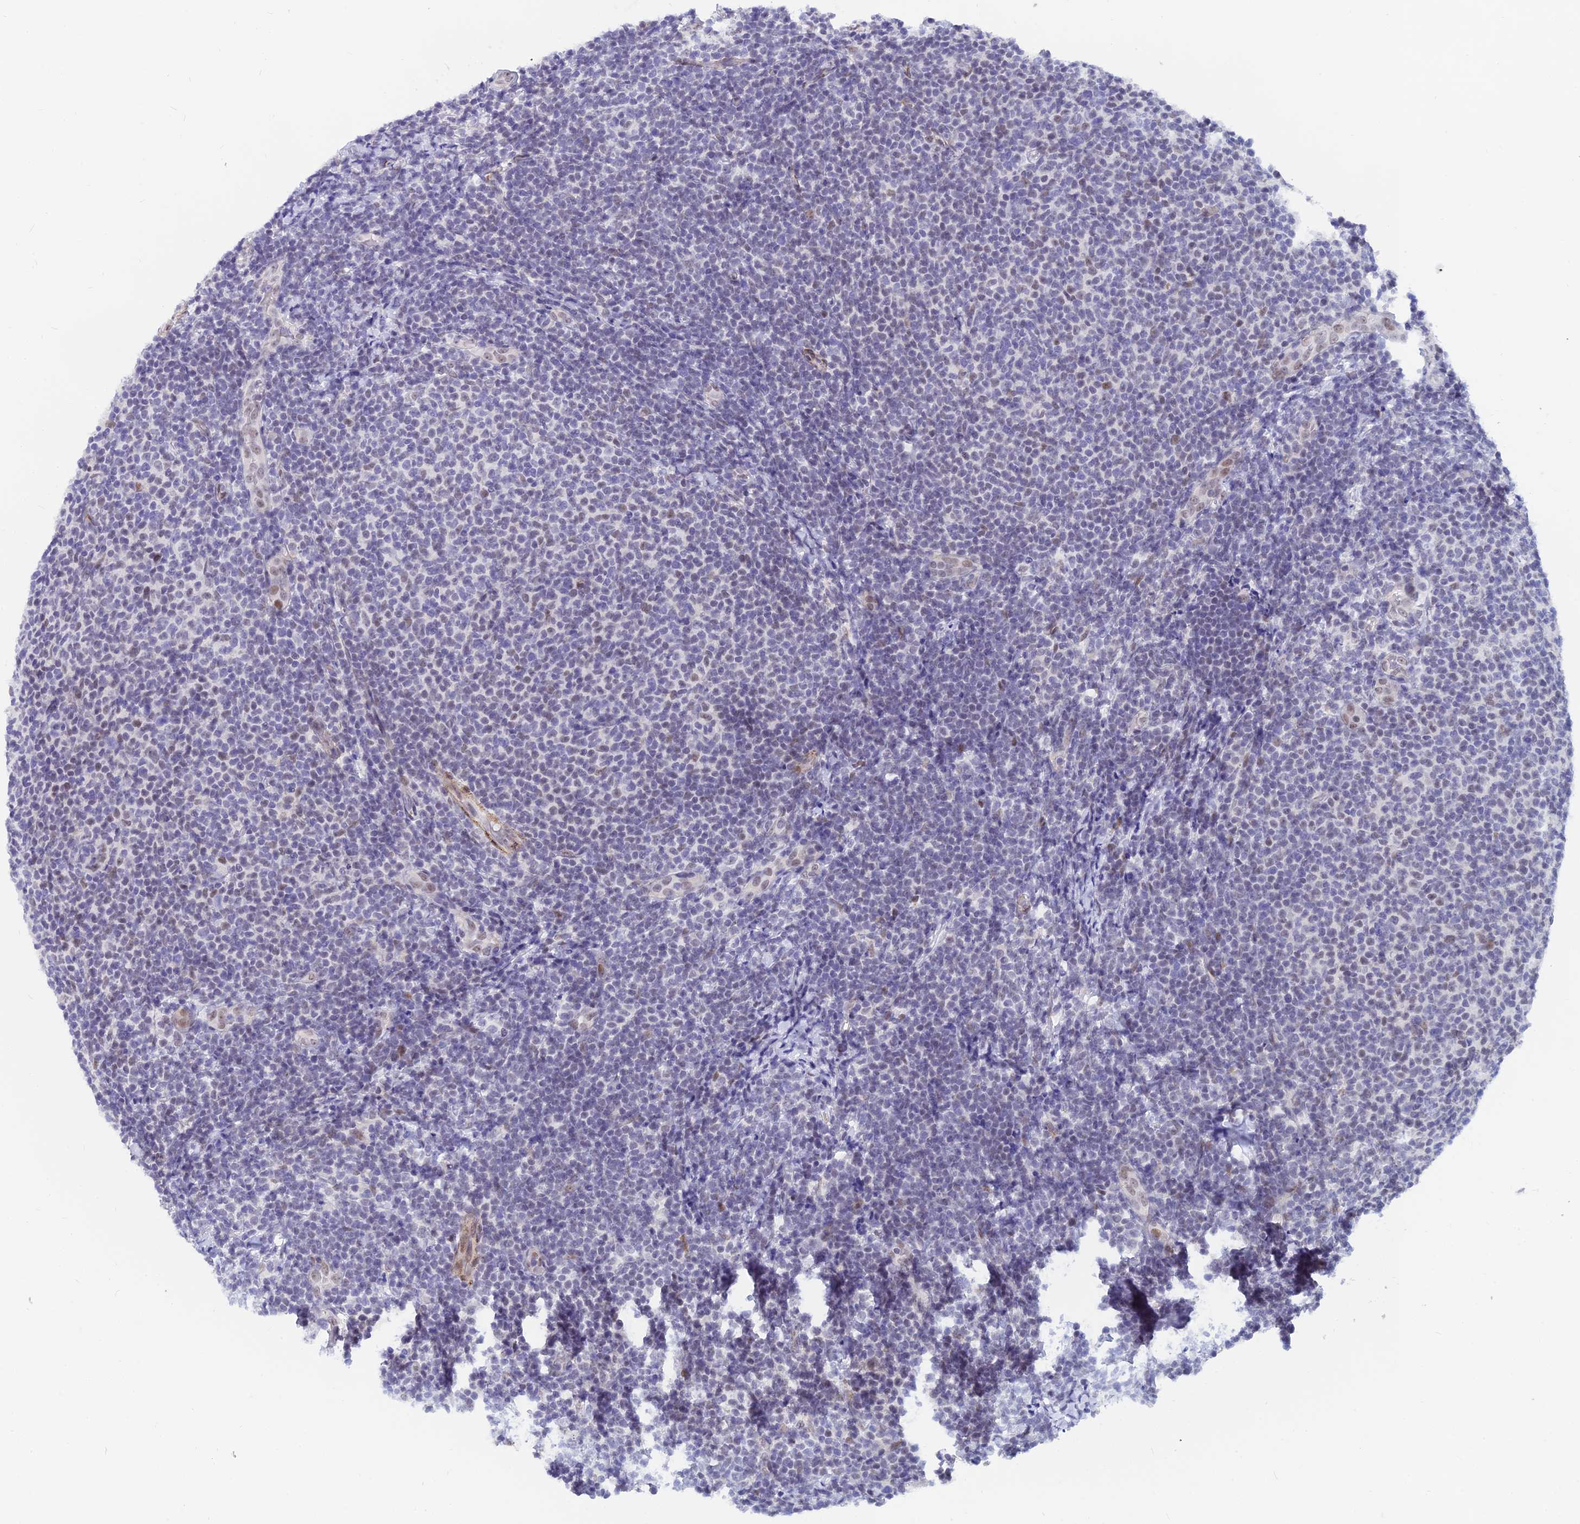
{"staining": {"intensity": "negative", "quantity": "none", "location": "none"}, "tissue": "lymphoma", "cell_type": "Tumor cells", "image_type": "cancer", "snomed": [{"axis": "morphology", "description": "Malignant lymphoma, non-Hodgkin's type, Low grade"}, {"axis": "topography", "description": "Lymph node"}], "caption": "Immunohistochemical staining of malignant lymphoma, non-Hodgkin's type (low-grade) shows no significant positivity in tumor cells.", "gene": "CLK4", "patient": {"sex": "male", "age": 66}}